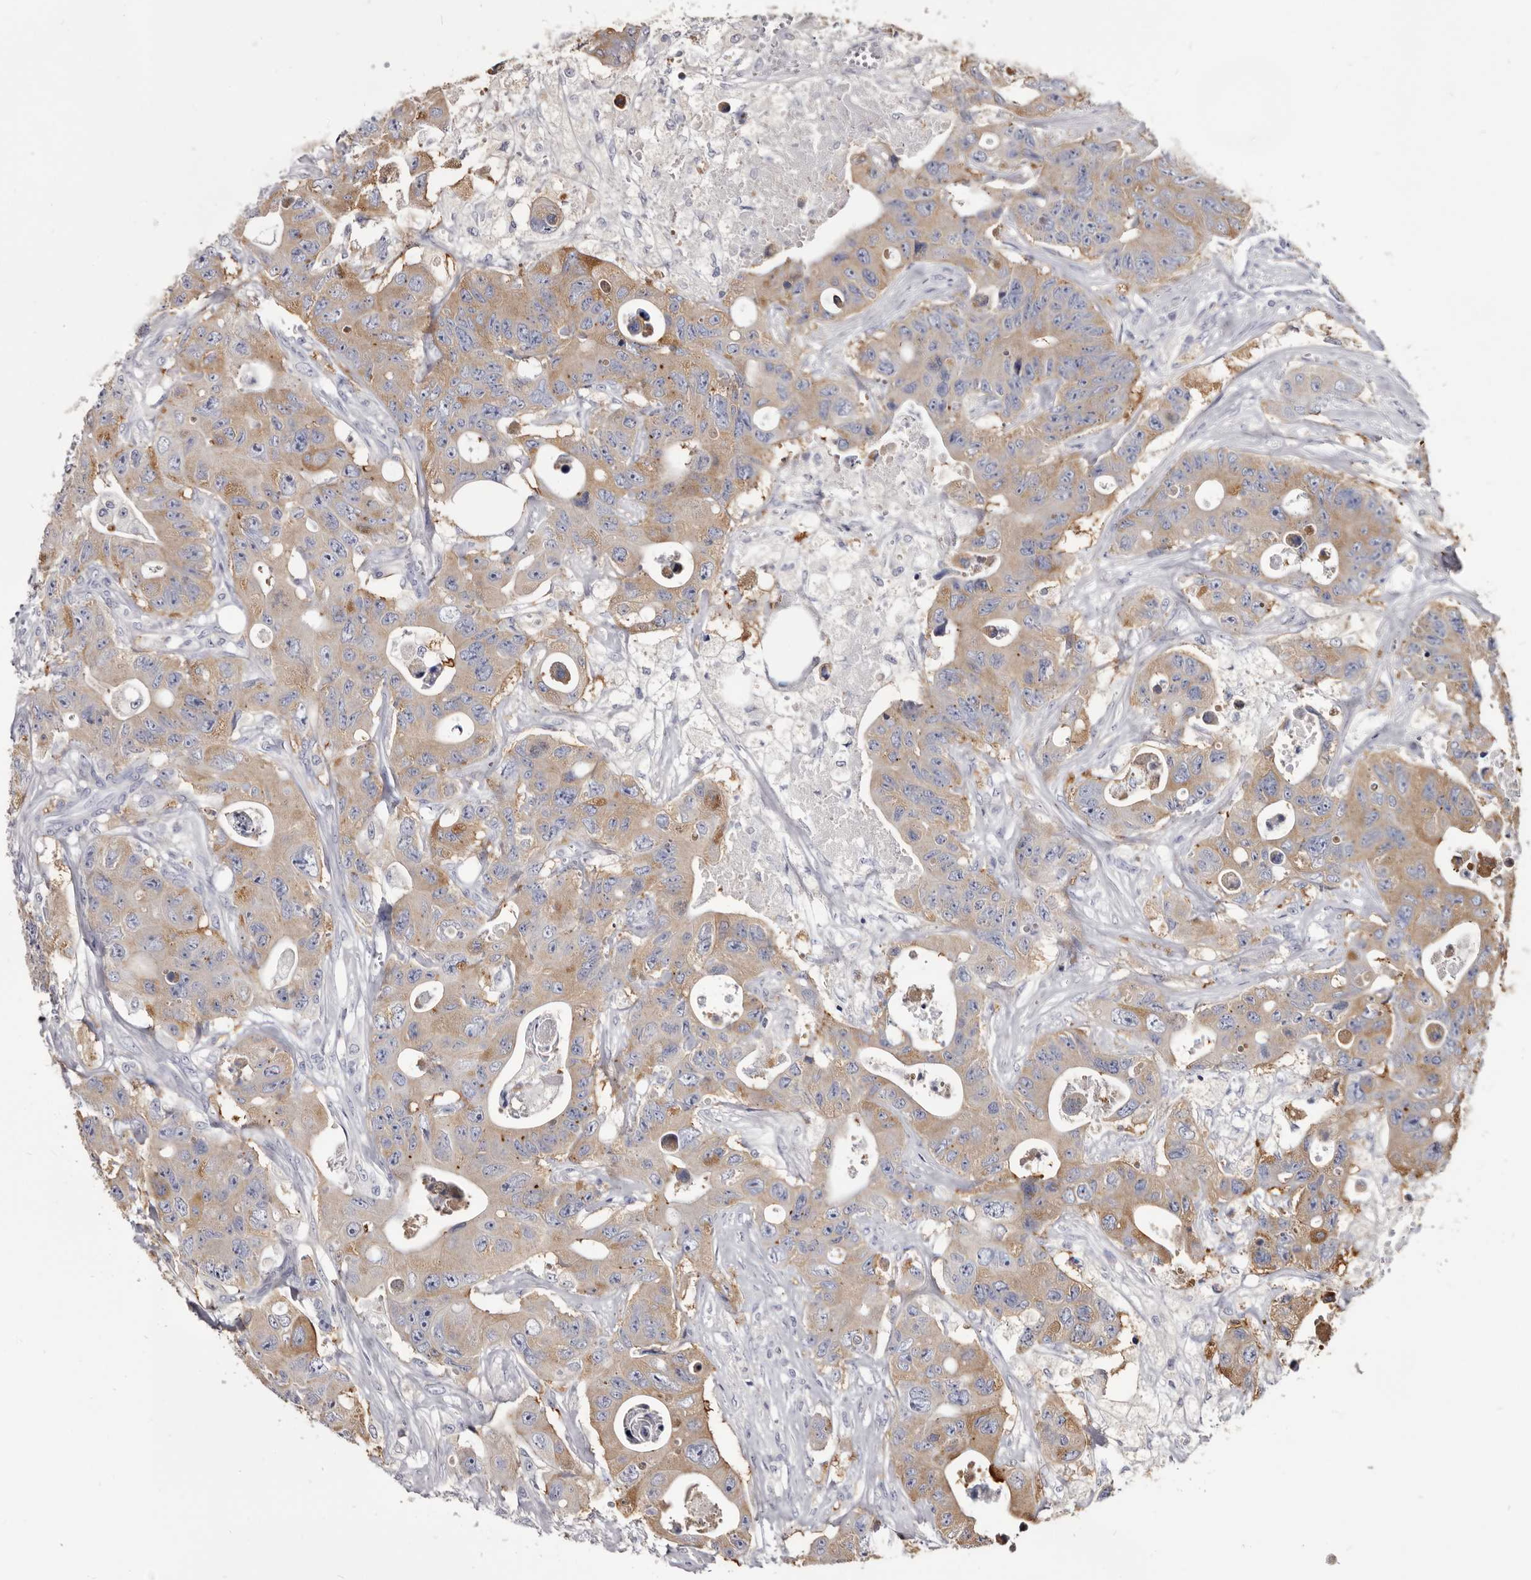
{"staining": {"intensity": "moderate", "quantity": ">75%", "location": "cytoplasmic/membranous"}, "tissue": "colorectal cancer", "cell_type": "Tumor cells", "image_type": "cancer", "snomed": [{"axis": "morphology", "description": "Adenocarcinoma, NOS"}, {"axis": "topography", "description": "Colon"}], "caption": "Immunohistochemistry (IHC) micrograph of colorectal cancer (adenocarcinoma) stained for a protein (brown), which shows medium levels of moderate cytoplasmic/membranous staining in approximately >75% of tumor cells.", "gene": "TPD52", "patient": {"sex": "female", "age": 46}}